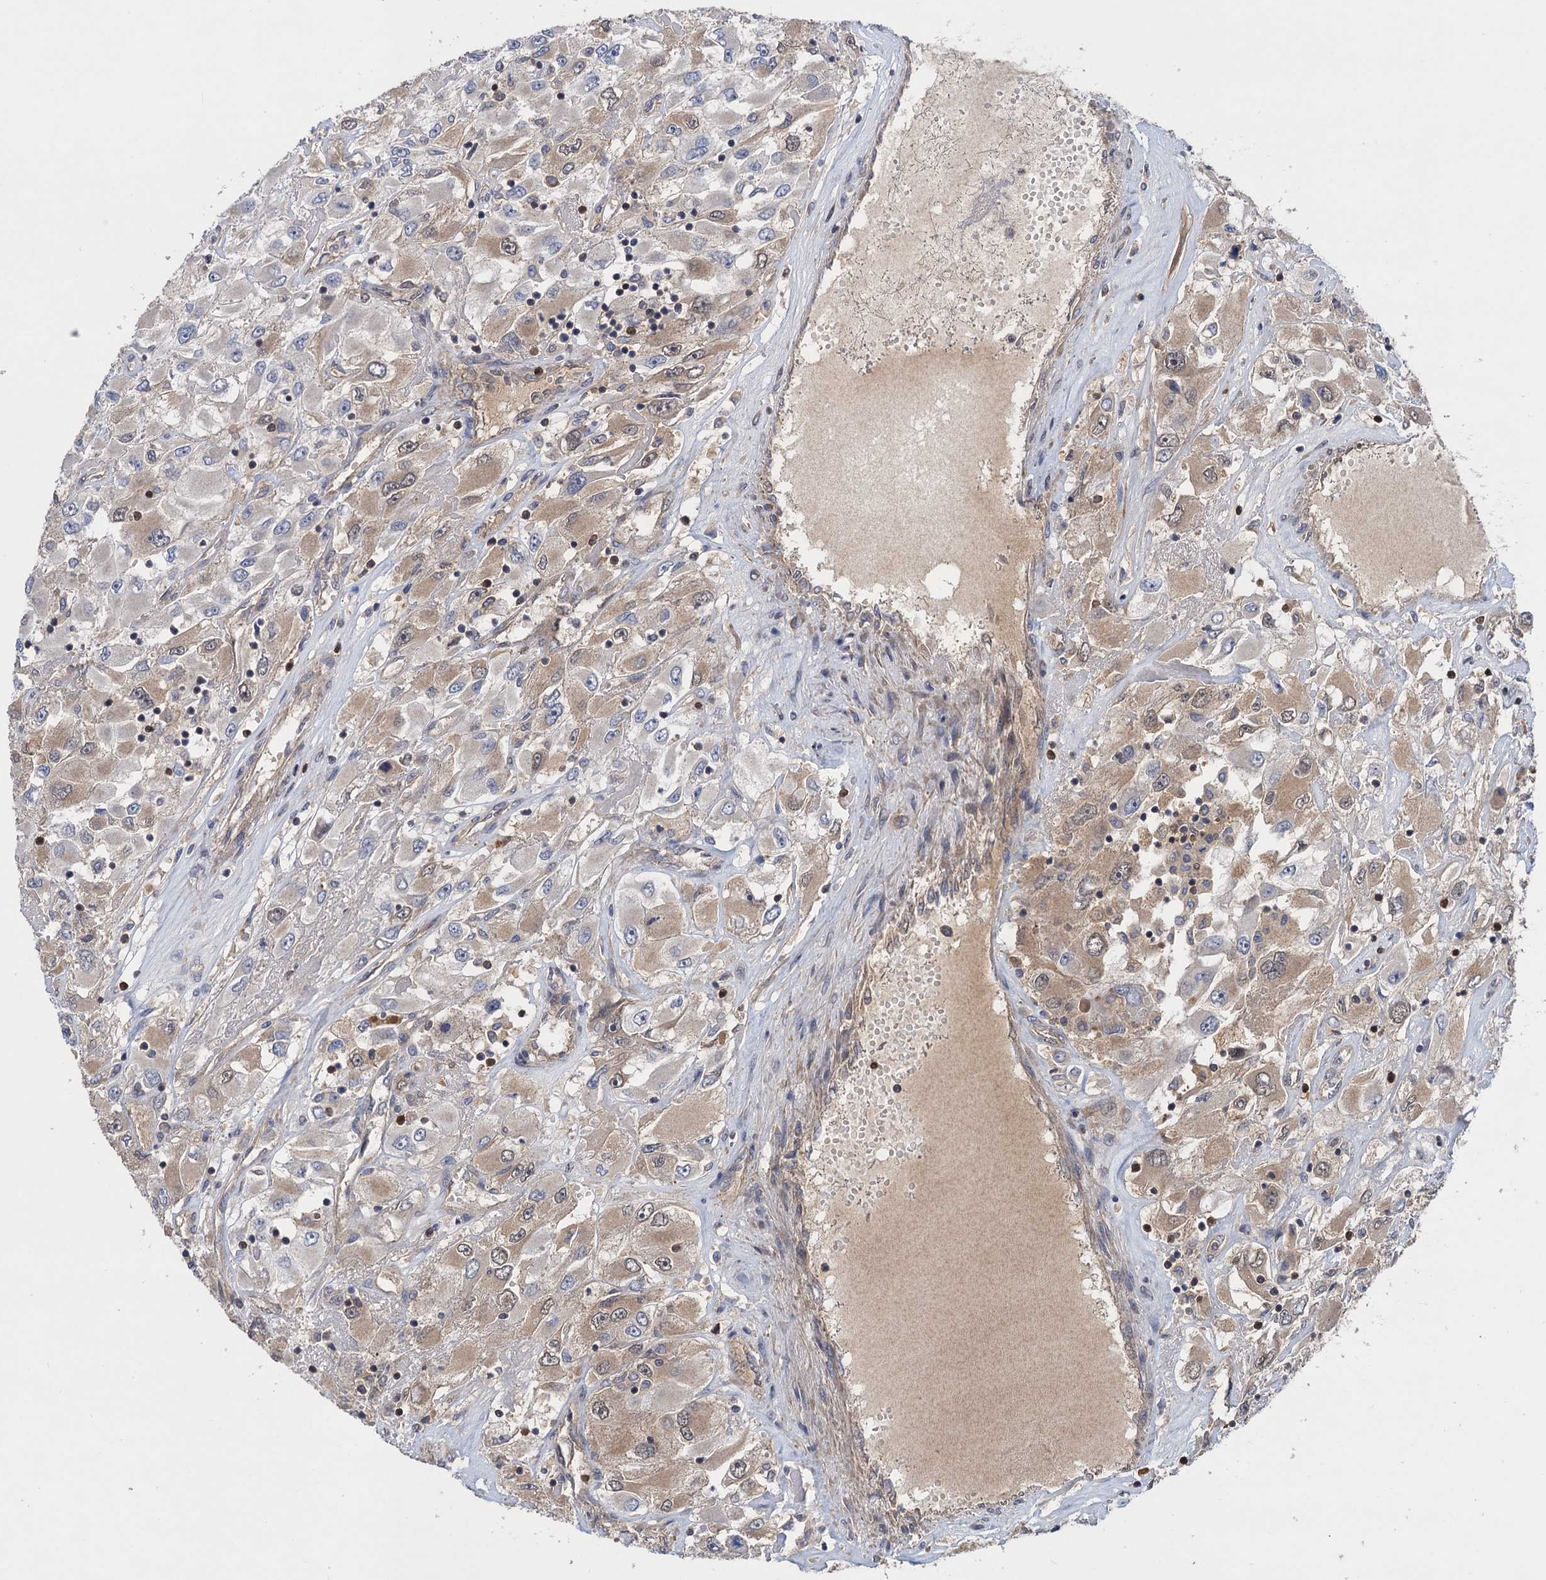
{"staining": {"intensity": "weak", "quantity": "25%-75%", "location": "cytoplasmic/membranous"}, "tissue": "renal cancer", "cell_type": "Tumor cells", "image_type": "cancer", "snomed": [{"axis": "morphology", "description": "Adenocarcinoma, NOS"}, {"axis": "topography", "description": "Kidney"}], "caption": "Weak cytoplasmic/membranous protein staining is seen in about 25%-75% of tumor cells in renal cancer (adenocarcinoma). (DAB (3,3'-diaminobenzidine) IHC with brightfield microscopy, high magnification).", "gene": "DGKA", "patient": {"sex": "female", "age": 52}}